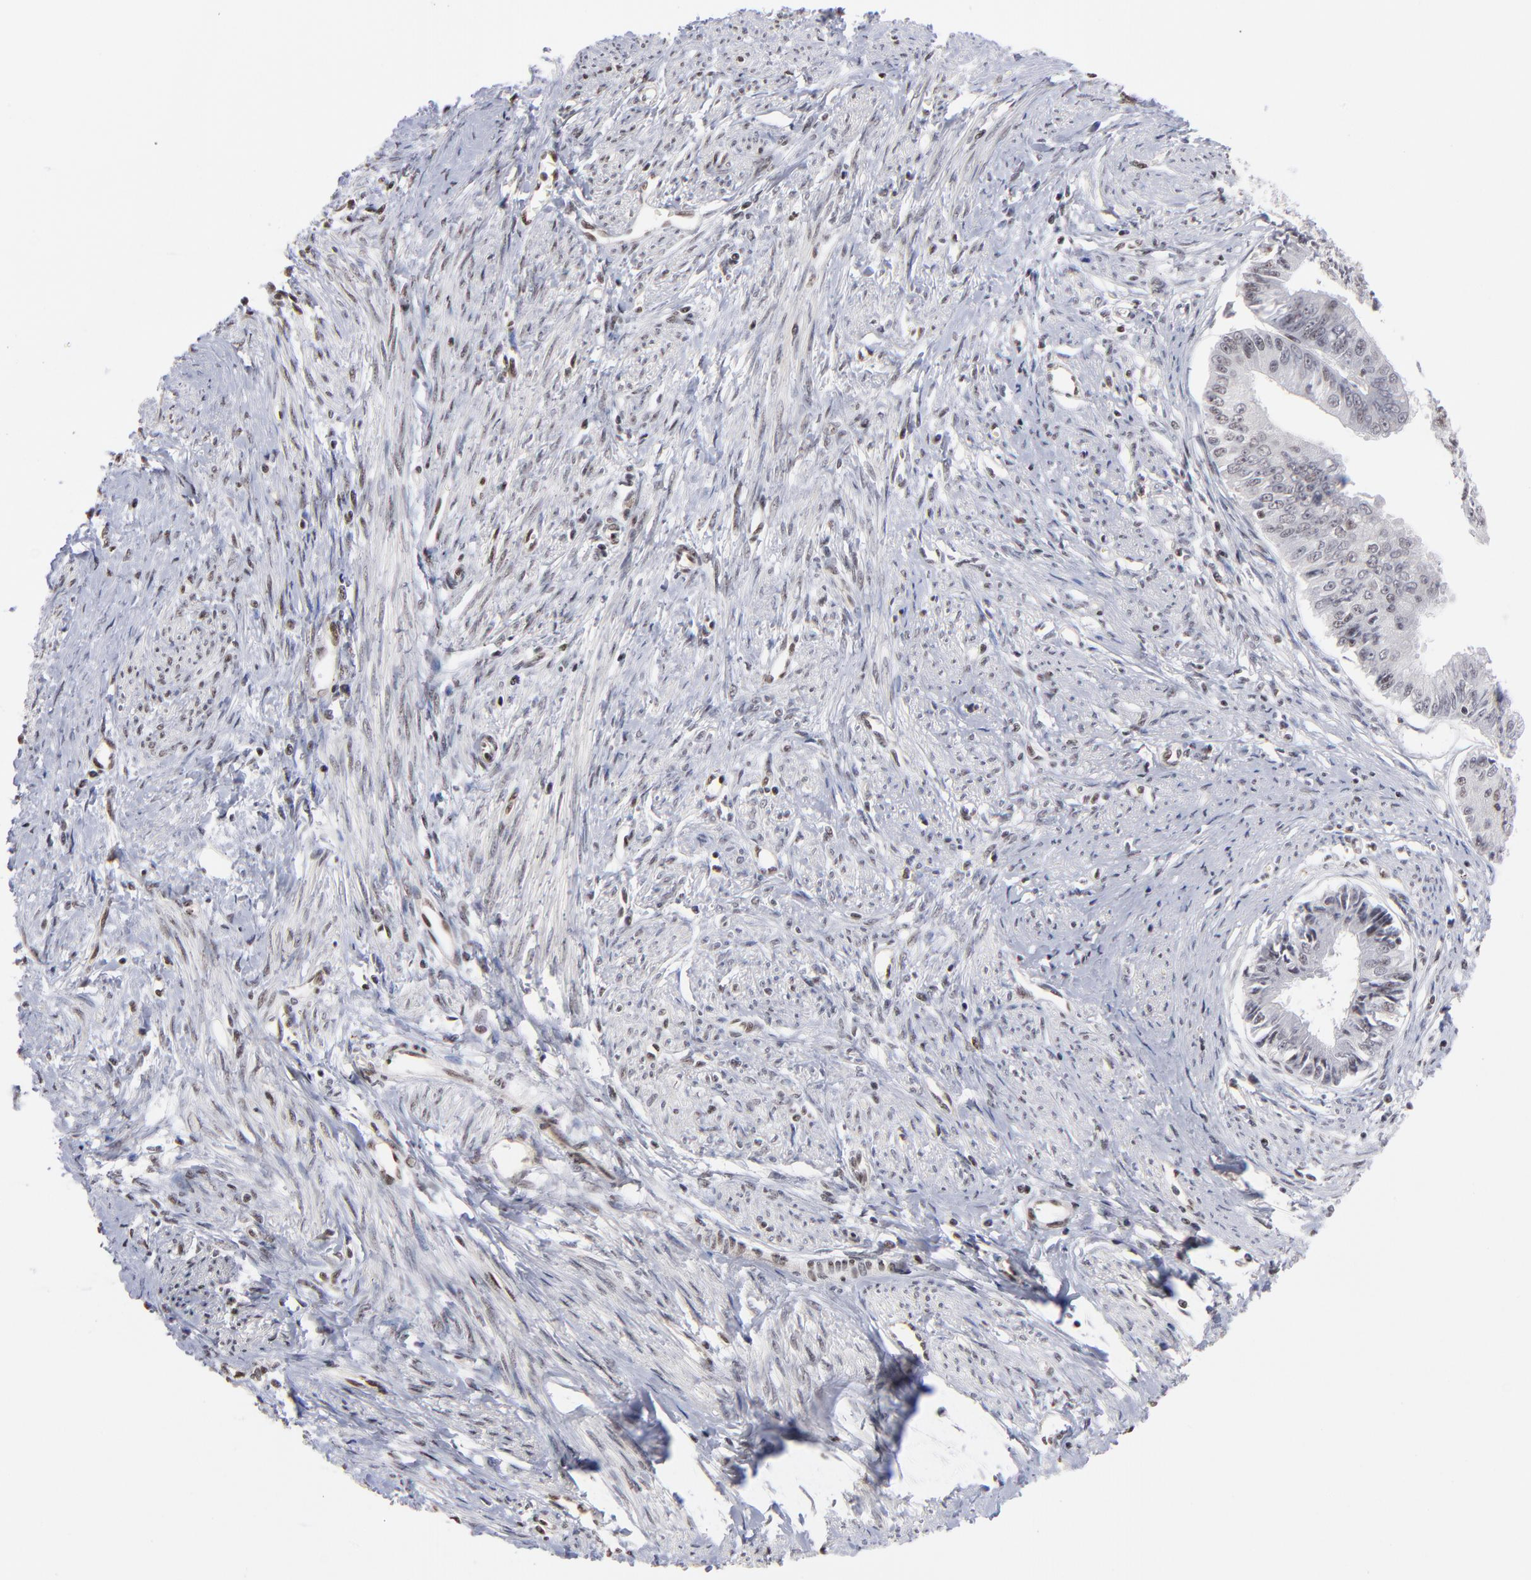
{"staining": {"intensity": "weak", "quantity": "<25%", "location": "cytoplasmic/membranous,nuclear"}, "tissue": "endometrial cancer", "cell_type": "Tumor cells", "image_type": "cancer", "snomed": [{"axis": "morphology", "description": "Adenocarcinoma, NOS"}, {"axis": "topography", "description": "Endometrium"}], "caption": "This is an immunohistochemistry (IHC) image of human adenocarcinoma (endometrial). There is no positivity in tumor cells.", "gene": "GABPA", "patient": {"sex": "female", "age": 76}}